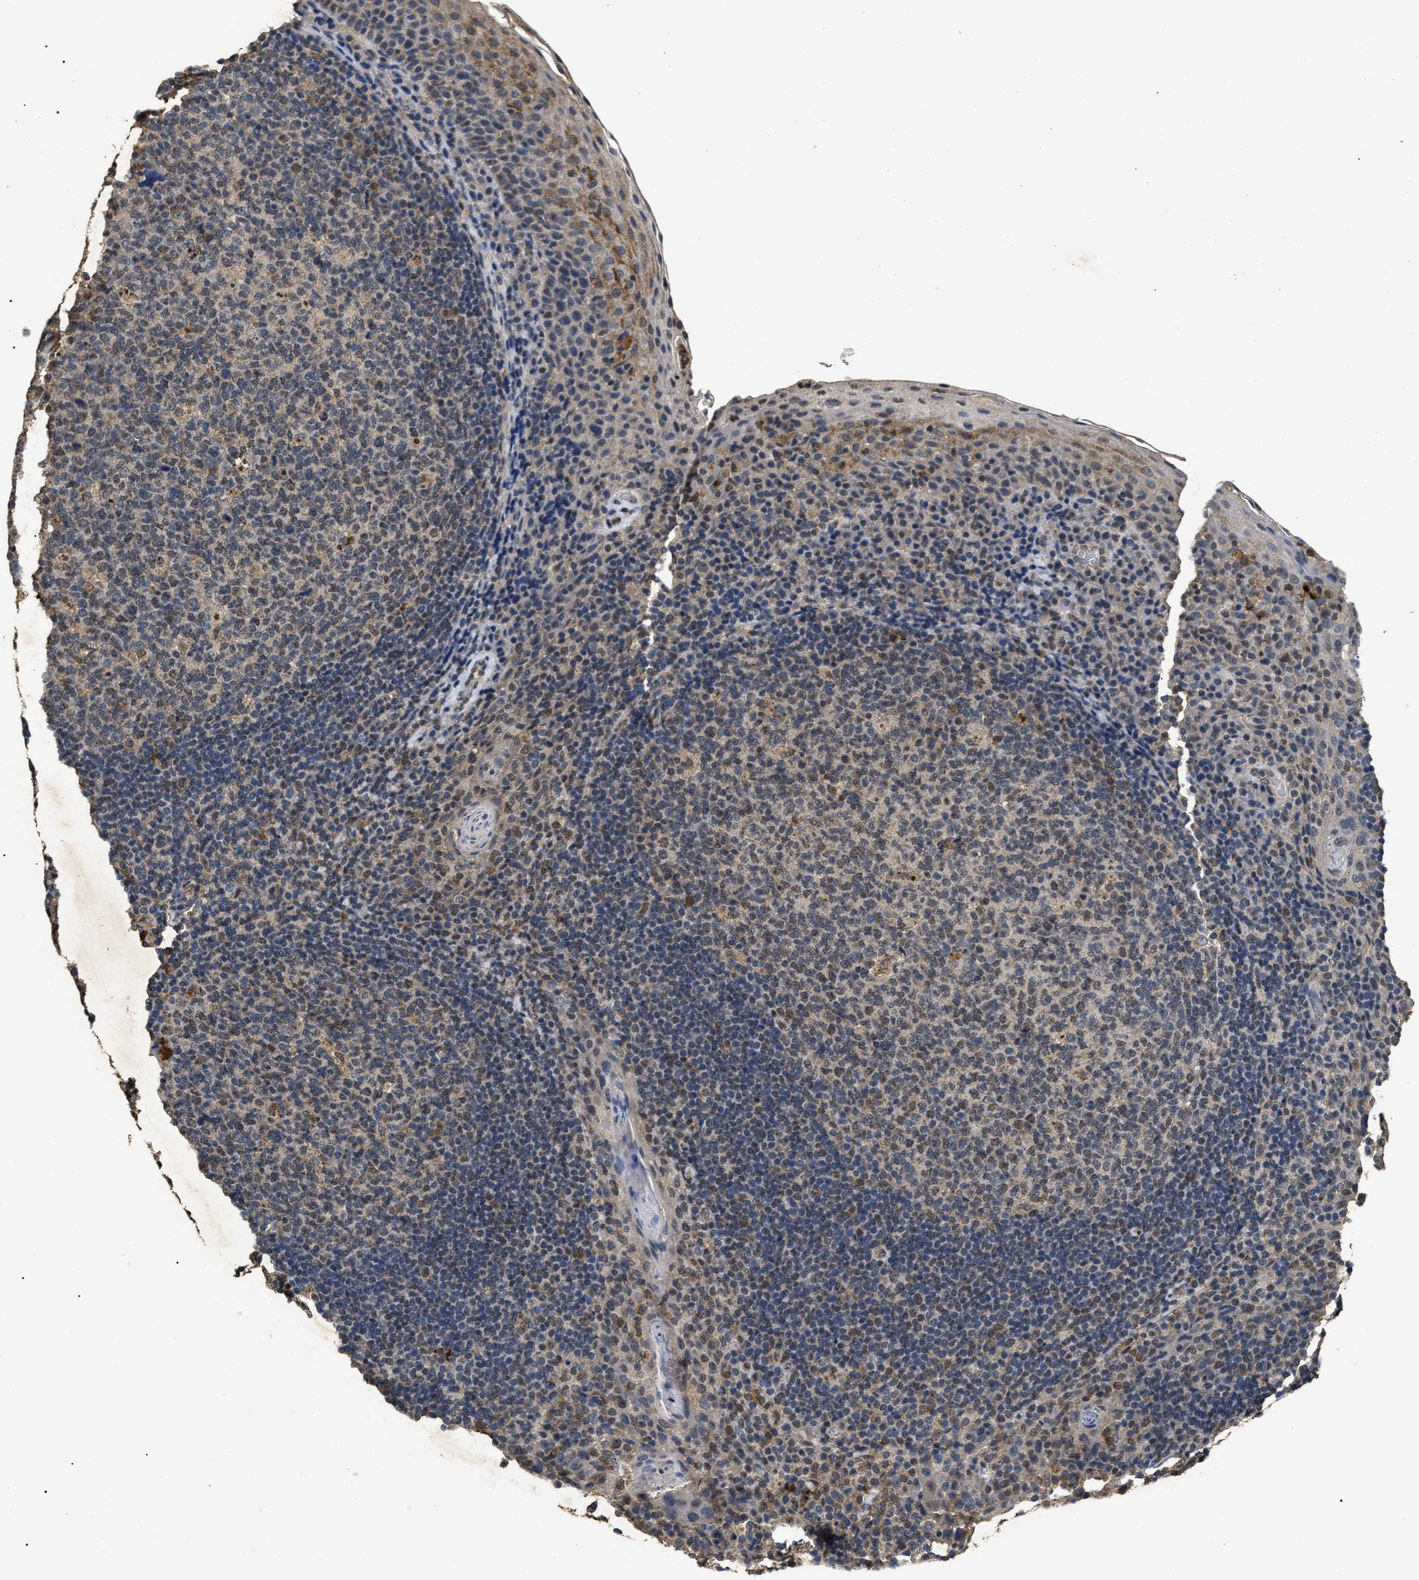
{"staining": {"intensity": "weak", "quantity": "25%-75%", "location": "nuclear"}, "tissue": "tonsil", "cell_type": "Germinal center cells", "image_type": "normal", "snomed": [{"axis": "morphology", "description": "Normal tissue, NOS"}, {"axis": "topography", "description": "Tonsil"}], "caption": "The photomicrograph exhibits immunohistochemical staining of normal tonsil. There is weak nuclear staining is appreciated in about 25%-75% of germinal center cells. The staining is performed using DAB brown chromogen to label protein expression. The nuclei are counter-stained blue using hematoxylin.", "gene": "ANP32E", "patient": {"sex": "male", "age": 17}}